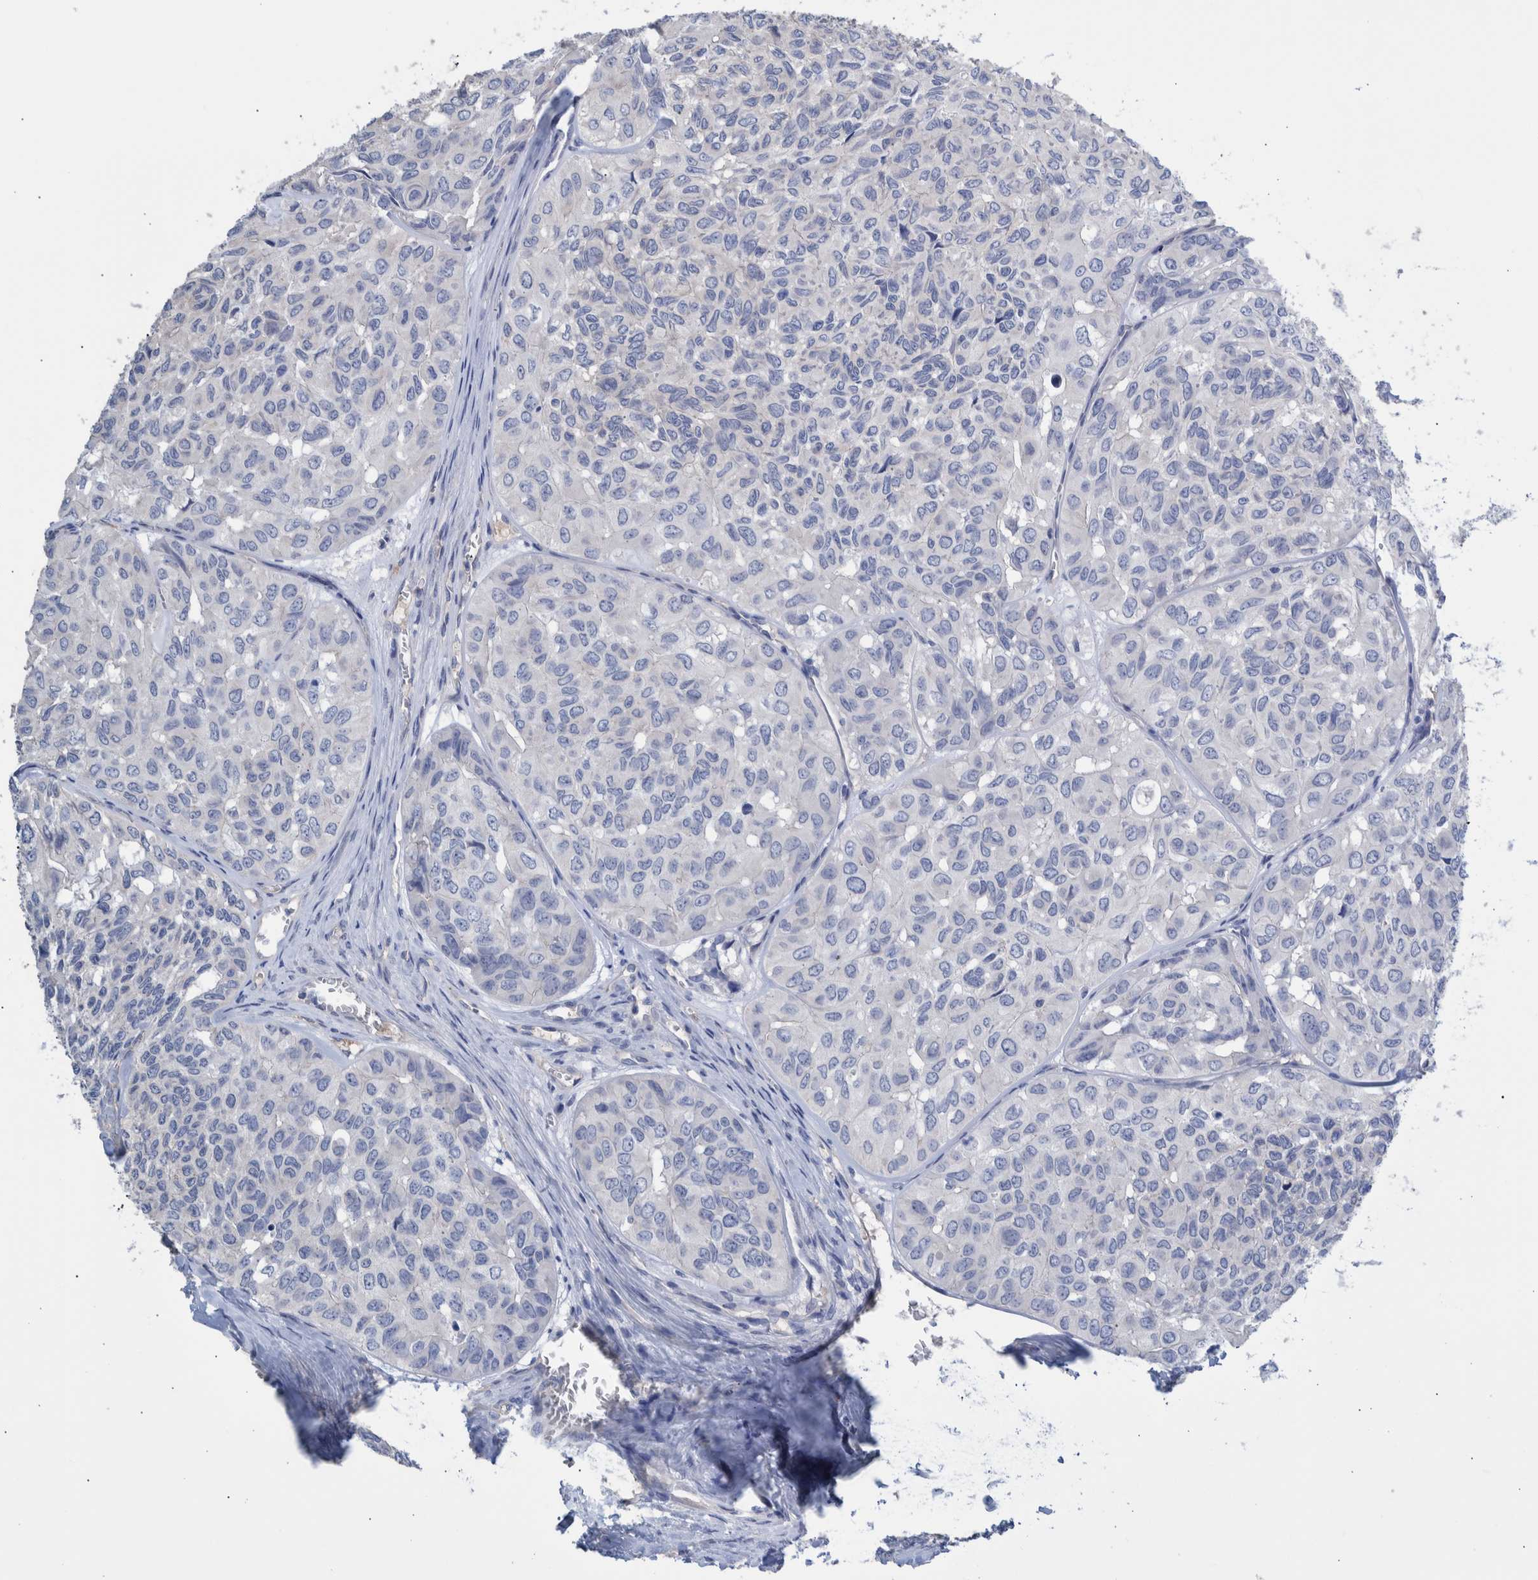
{"staining": {"intensity": "negative", "quantity": "none", "location": "none"}, "tissue": "head and neck cancer", "cell_type": "Tumor cells", "image_type": "cancer", "snomed": [{"axis": "morphology", "description": "Adenocarcinoma, NOS"}, {"axis": "topography", "description": "Salivary gland, NOS"}, {"axis": "topography", "description": "Head-Neck"}], "caption": "Tumor cells show no significant expression in adenocarcinoma (head and neck).", "gene": "PPP3CC", "patient": {"sex": "female", "age": 76}}